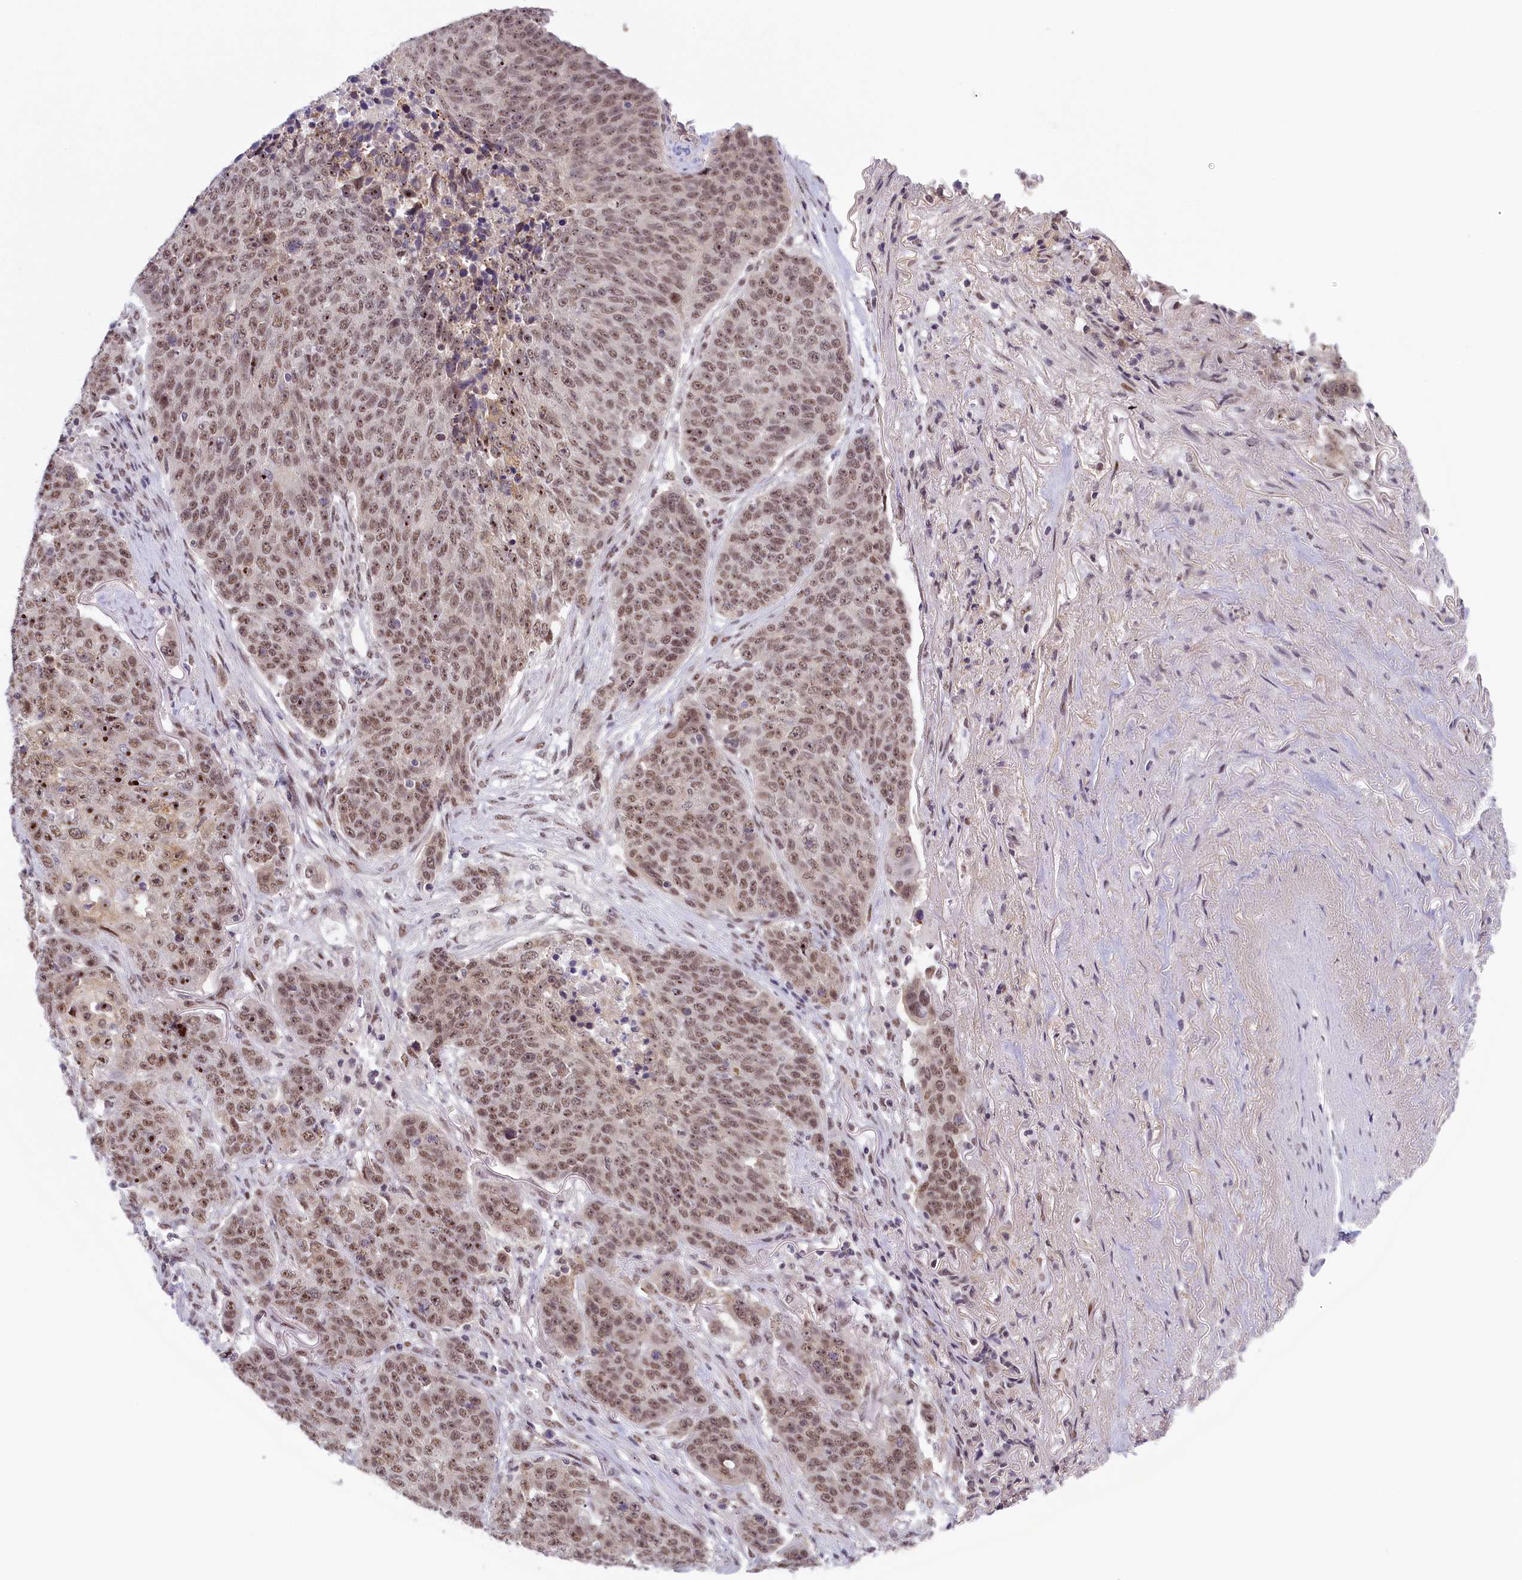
{"staining": {"intensity": "moderate", "quantity": ">75%", "location": "nuclear"}, "tissue": "lung cancer", "cell_type": "Tumor cells", "image_type": "cancer", "snomed": [{"axis": "morphology", "description": "Normal tissue, NOS"}, {"axis": "morphology", "description": "Squamous cell carcinoma, NOS"}, {"axis": "topography", "description": "Lymph node"}, {"axis": "topography", "description": "Lung"}], "caption": "A photomicrograph of human lung squamous cell carcinoma stained for a protein reveals moderate nuclear brown staining in tumor cells. (DAB = brown stain, brightfield microscopy at high magnification).", "gene": "SEC31B", "patient": {"sex": "male", "age": 66}}